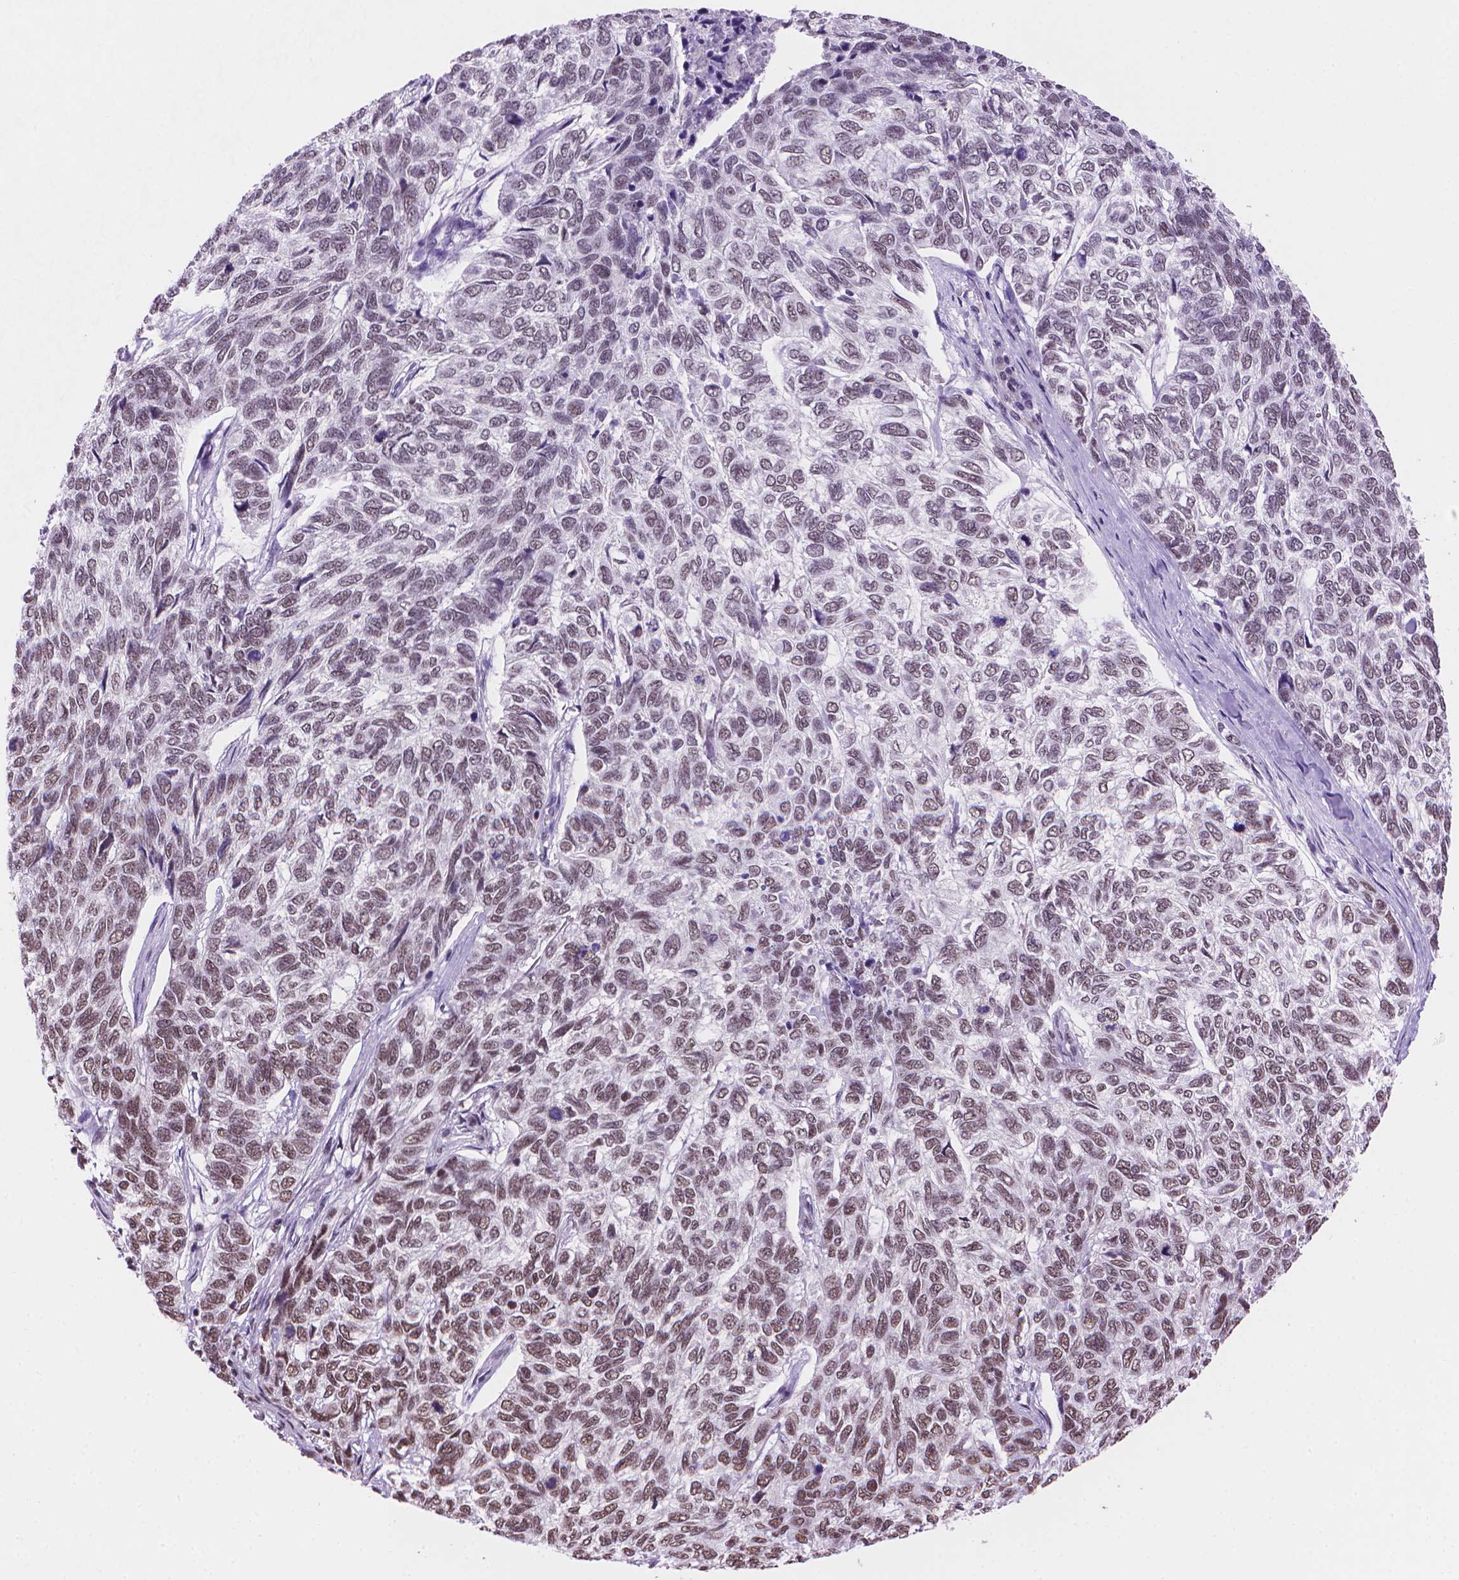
{"staining": {"intensity": "moderate", "quantity": "25%-75%", "location": "nuclear"}, "tissue": "skin cancer", "cell_type": "Tumor cells", "image_type": "cancer", "snomed": [{"axis": "morphology", "description": "Basal cell carcinoma"}, {"axis": "topography", "description": "Skin"}], "caption": "DAB immunohistochemical staining of basal cell carcinoma (skin) shows moderate nuclear protein expression in about 25%-75% of tumor cells.", "gene": "RPA4", "patient": {"sex": "female", "age": 65}}